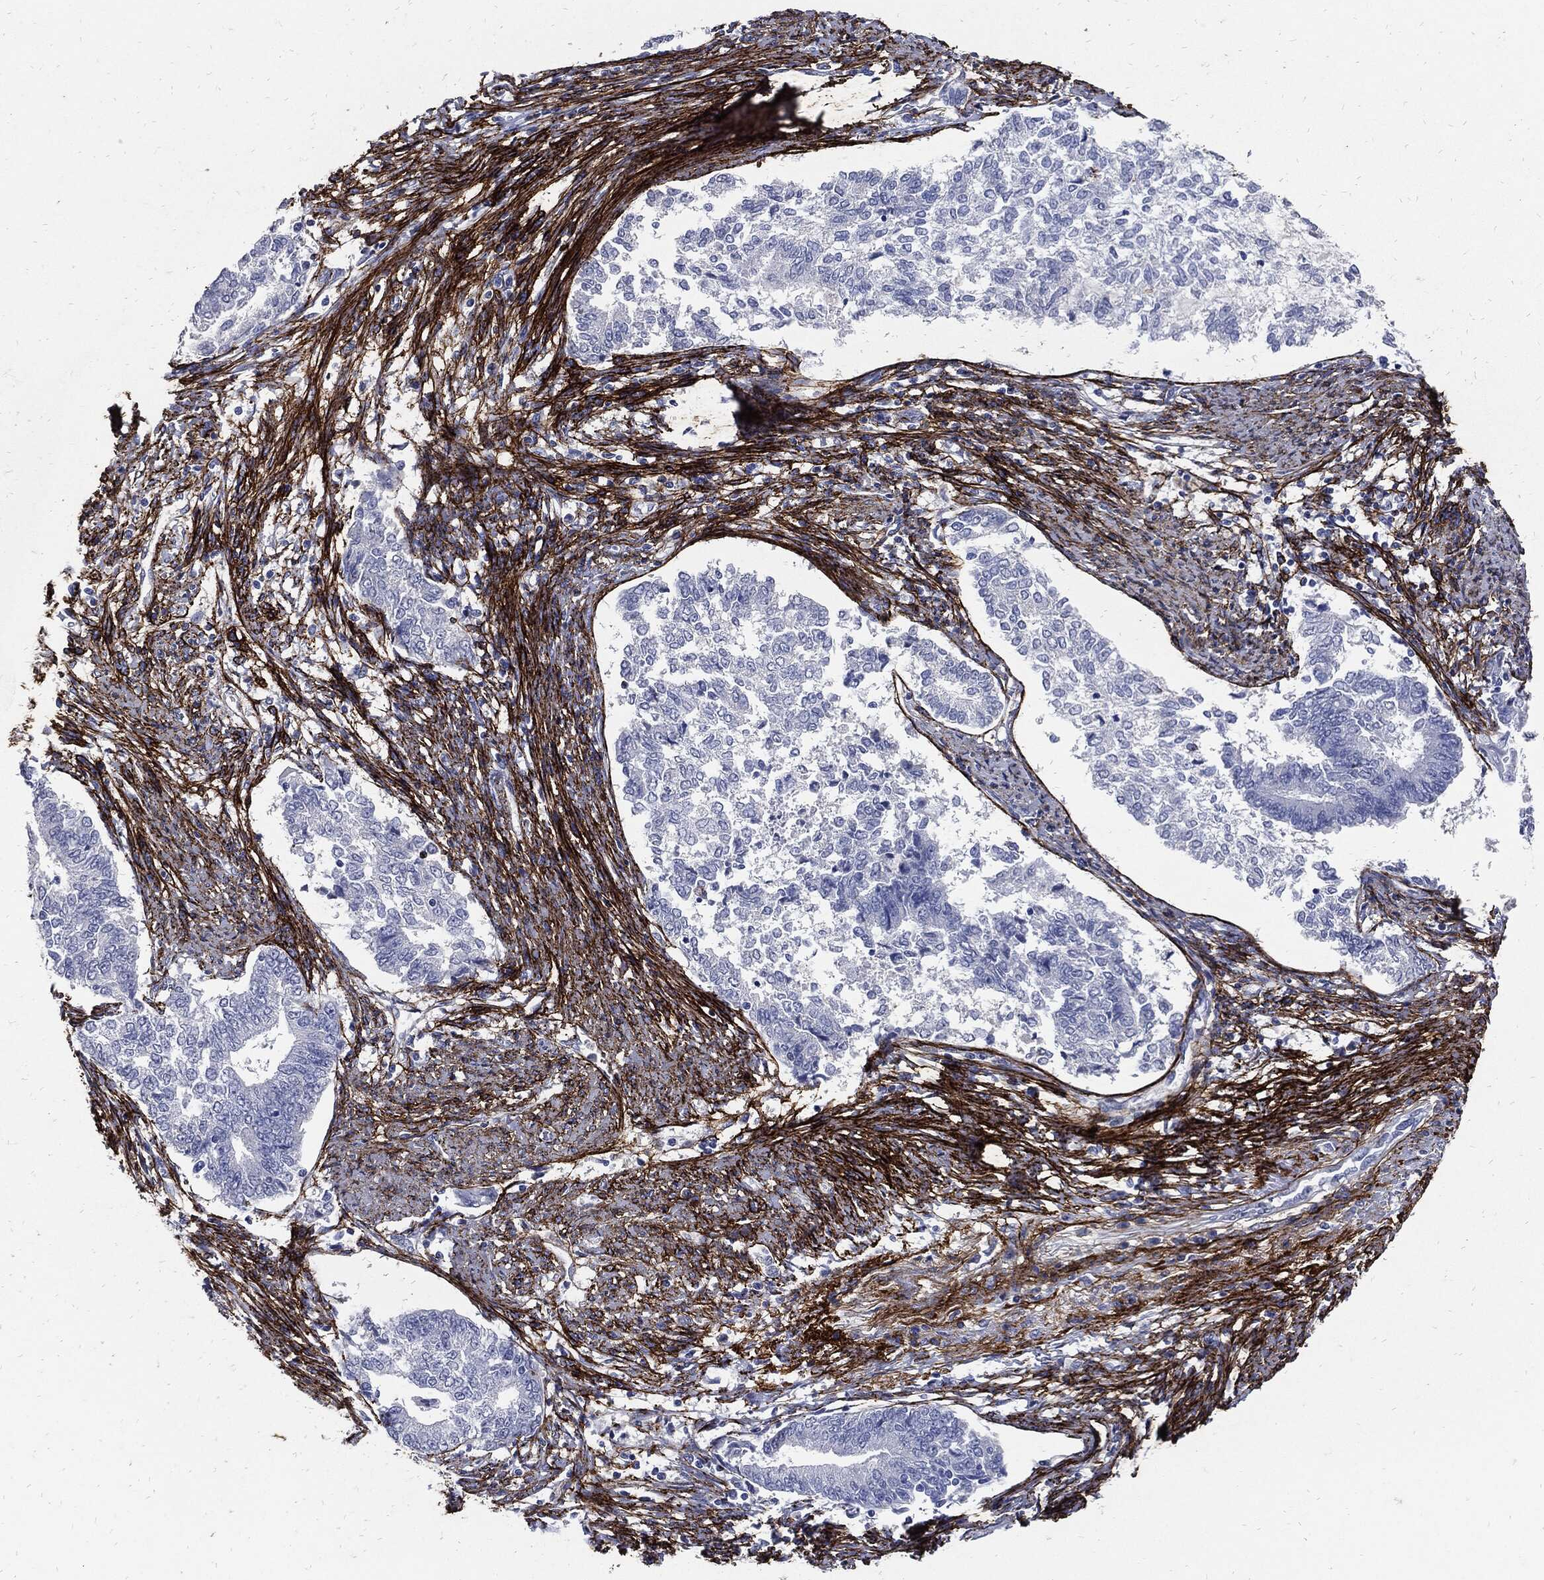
{"staining": {"intensity": "negative", "quantity": "none", "location": "none"}, "tissue": "endometrial cancer", "cell_type": "Tumor cells", "image_type": "cancer", "snomed": [{"axis": "morphology", "description": "Adenocarcinoma, NOS"}, {"axis": "topography", "description": "Endometrium"}], "caption": "Immunohistochemistry (IHC) image of neoplastic tissue: human endometrial cancer (adenocarcinoma) stained with DAB (3,3'-diaminobenzidine) displays no significant protein positivity in tumor cells. (DAB (3,3'-diaminobenzidine) immunohistochemistry visualized using brightfield microscopy, high magnification).", "gene": "FBN1", "patient": {"sex": "female", "age": 65}}